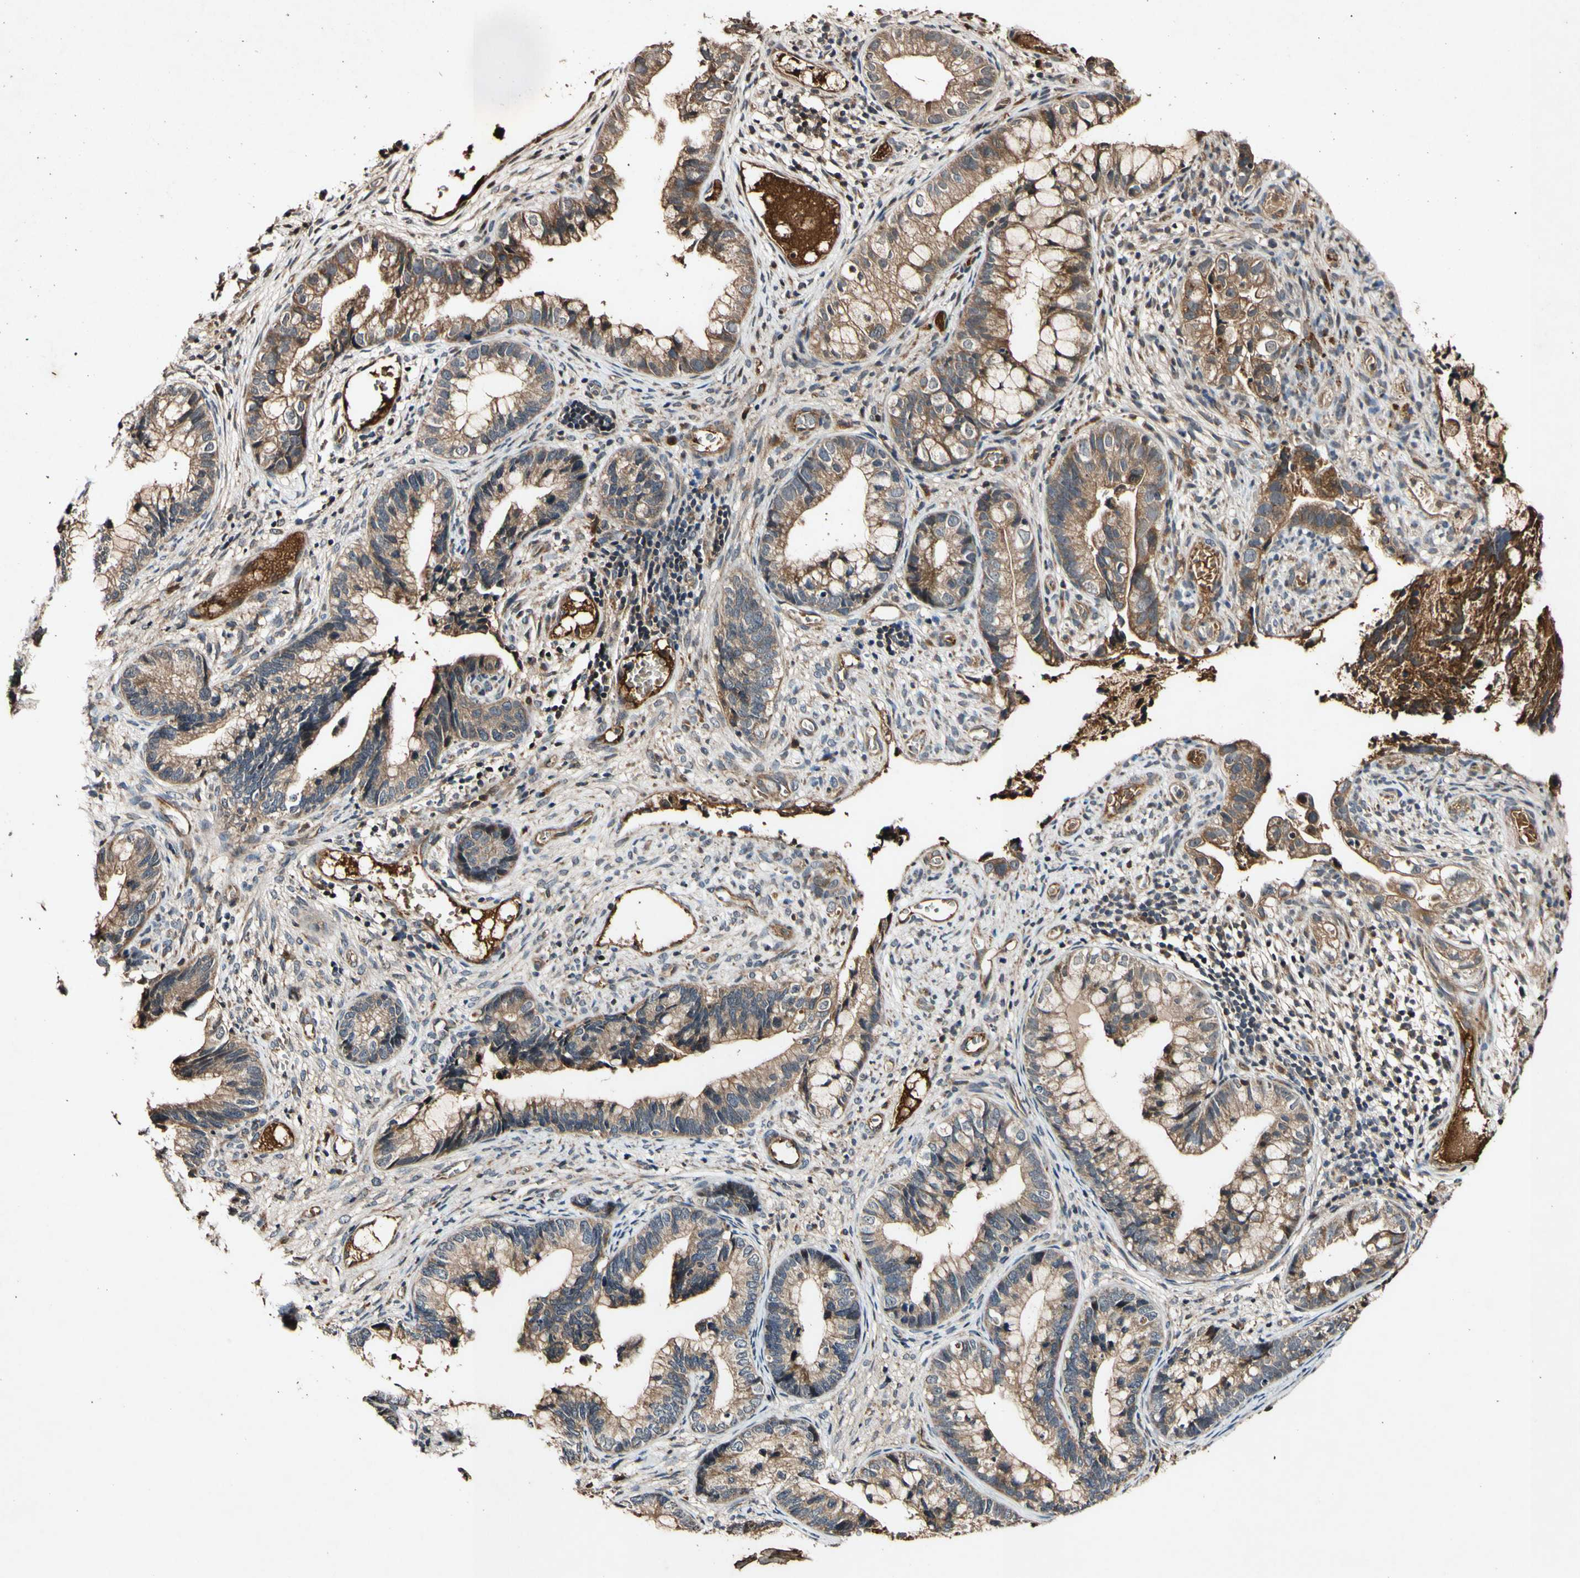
{"staining": {"intensity": "moderate", "quantity": ">75%", "location": "cytoplasmic/membranous"}, "tissue": "cervical cancer", "cell_type": "Tumor cells", "image_type": "cancer", "snomed": [{"axis": "morphology", "description": "Adenocarcinoma, NOS"}, {"axis": "topography", "description": "Cervix"}], "caption": "Human cervical cancer stained for a protein (brown) reveals moderate cytoplasmic/membranous positive positivity in about >75% of tumor cells.", "gene": "PLAT", "patient": {"sex": "female", "age": 44}}